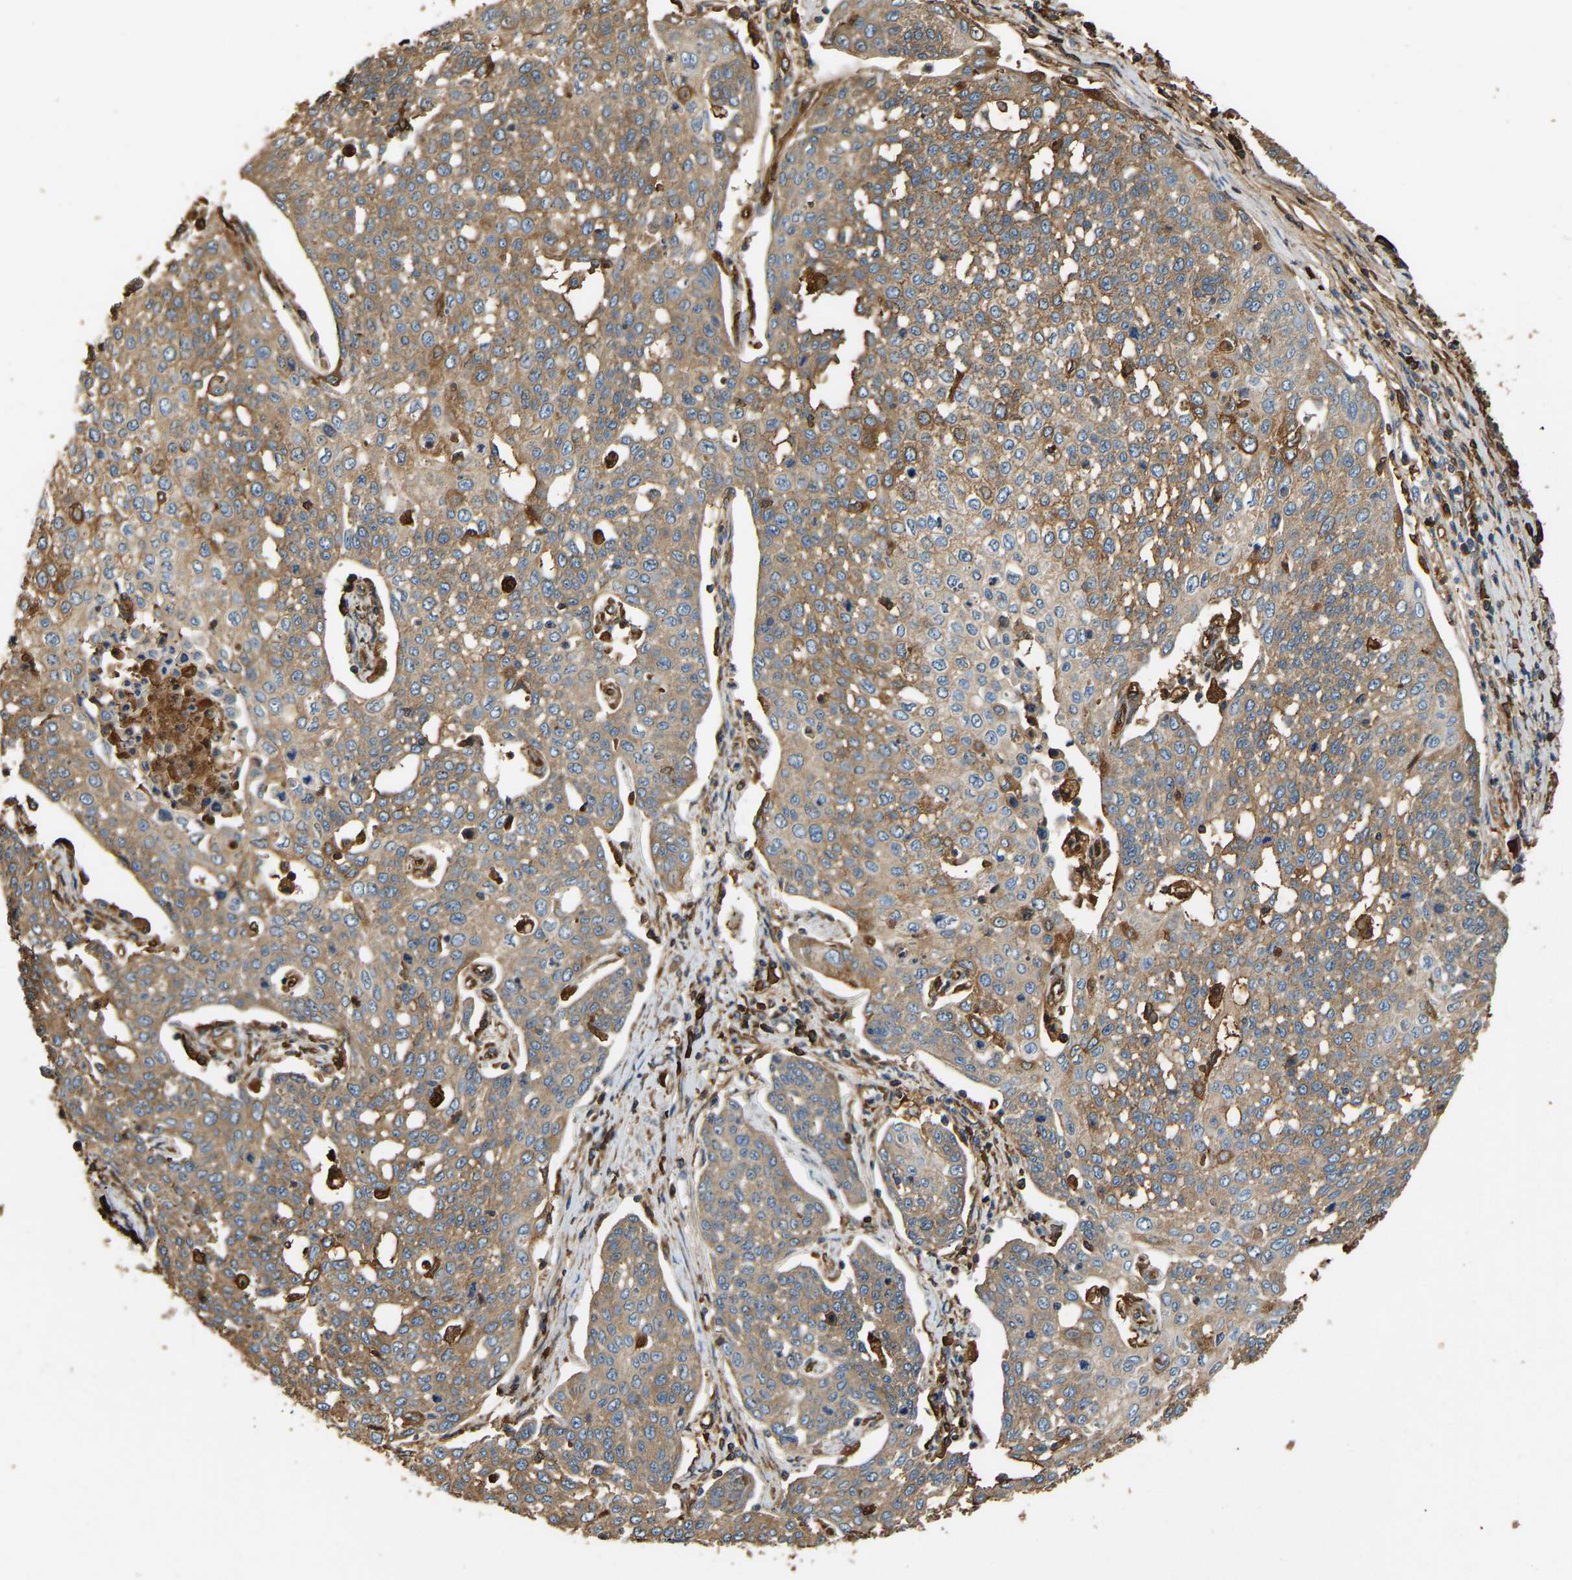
{"staining": {"intensity": "moderate", "quantity": ">75%", "location": "cytoplasmic/membranous"}, "tissue": "cervical cancer", "cell_type": "Tumor cells", "image_type": "cancer", "snomed": [{"axis": "morphology", "description": "Squamous cell carcinoma, NOS"}, {"axis": "topography", "description": "Cervix"}], "caption": "Moderate cytoplasmic/membranous staining for a protein is present in approximately >75% of tumor cells of cervical squamous cell carcinoma using IHC.", "gene": "TMEM268", "patient": {"sex": "female", "age": 34}}